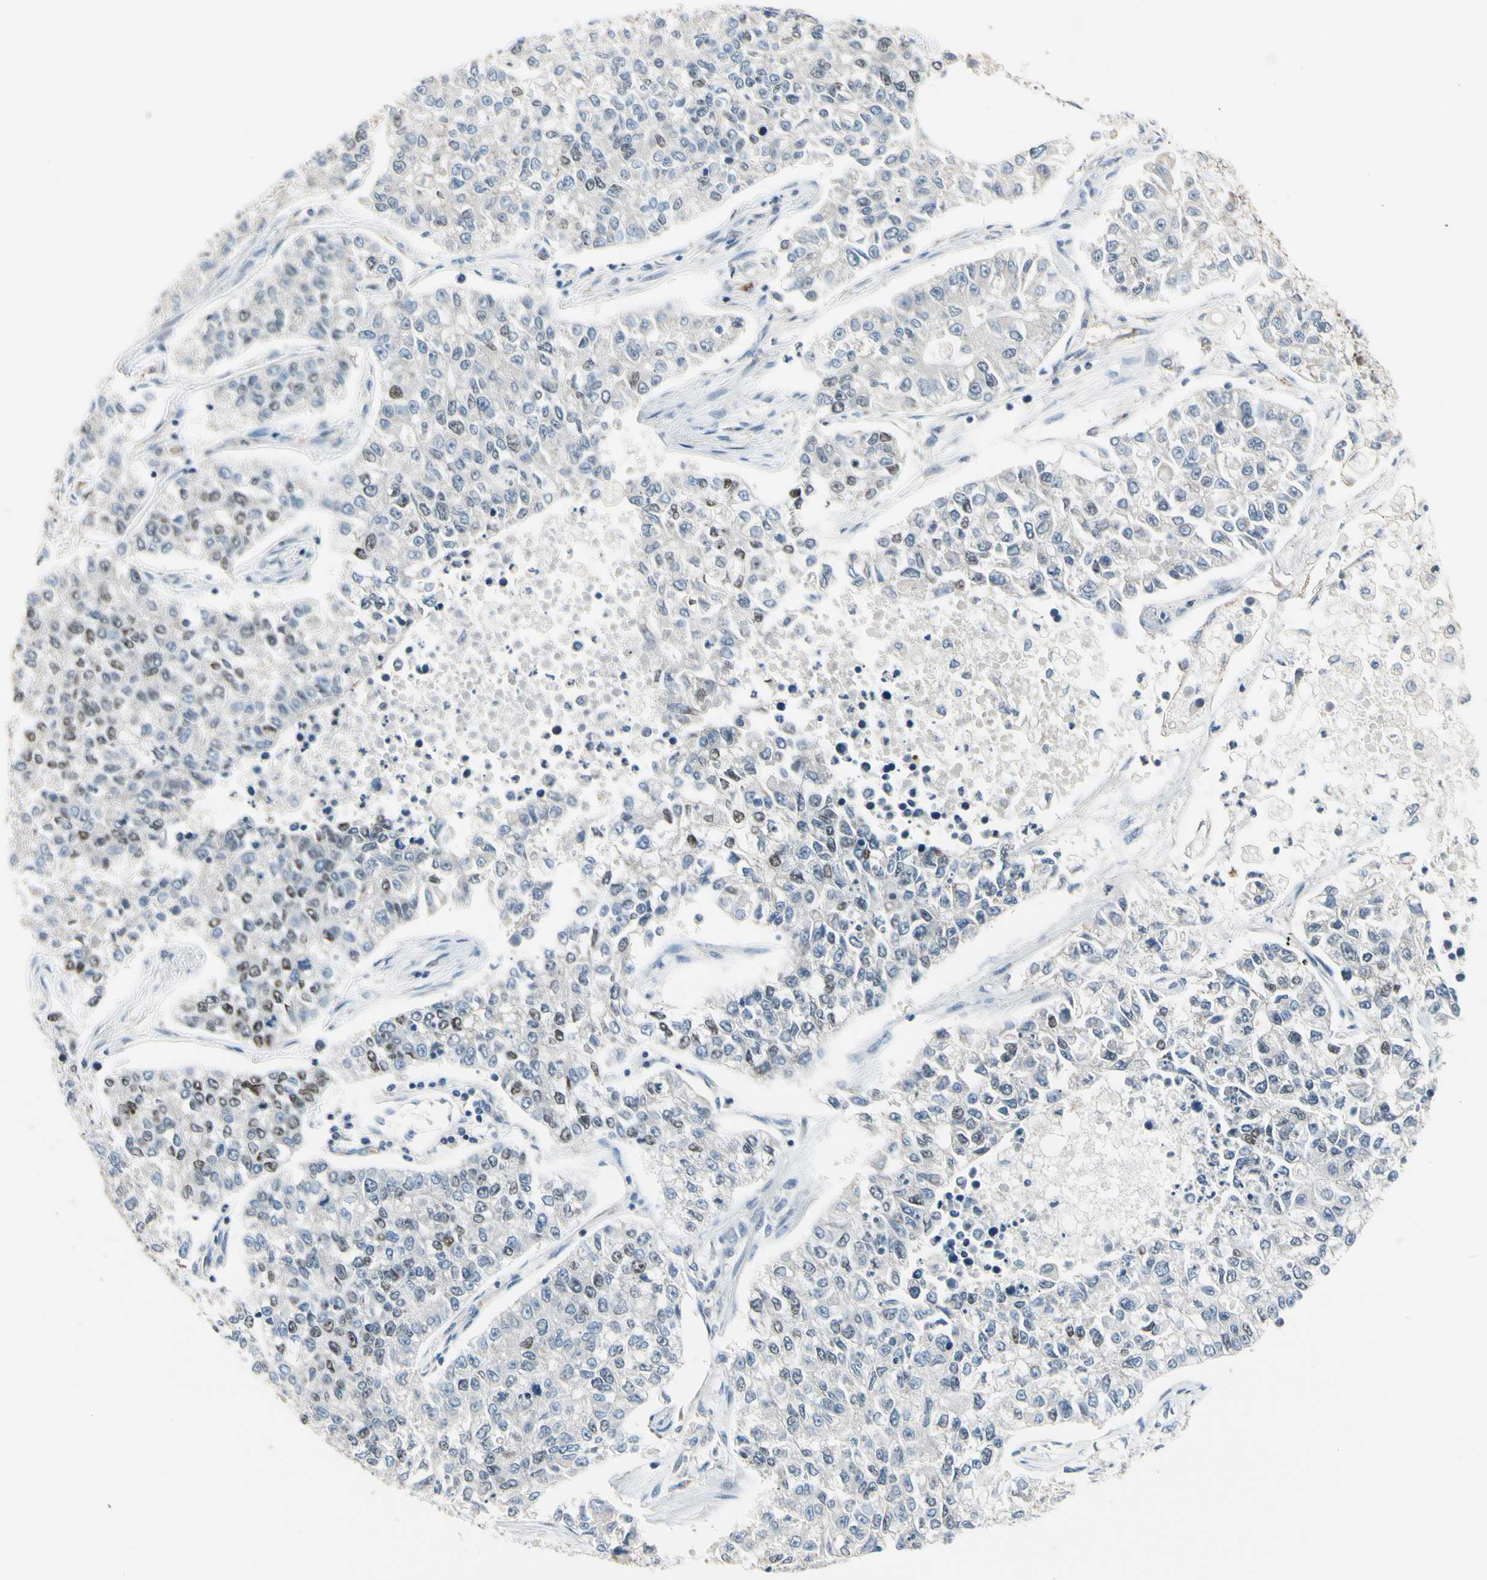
{"staining": {"intensity": "negative", "quantity": "none", "location": "none"}, "tissue": "lung cancer", "cell_type": "Tumor cells", "image_type": "cancer", "snomed": [{"axis": "morphology", "description": "Adenocarcinoma, NOS"}, {"axis": "topography", "description": "Lung"}], "caption": "An IHC histopathology image of adenocarcinoma (lung) is shown. There is no staining in tumor cells of adenocarcinoma (lung).", "gene": "CFAP36", "patient": {"sex": "male", "age": 49}}